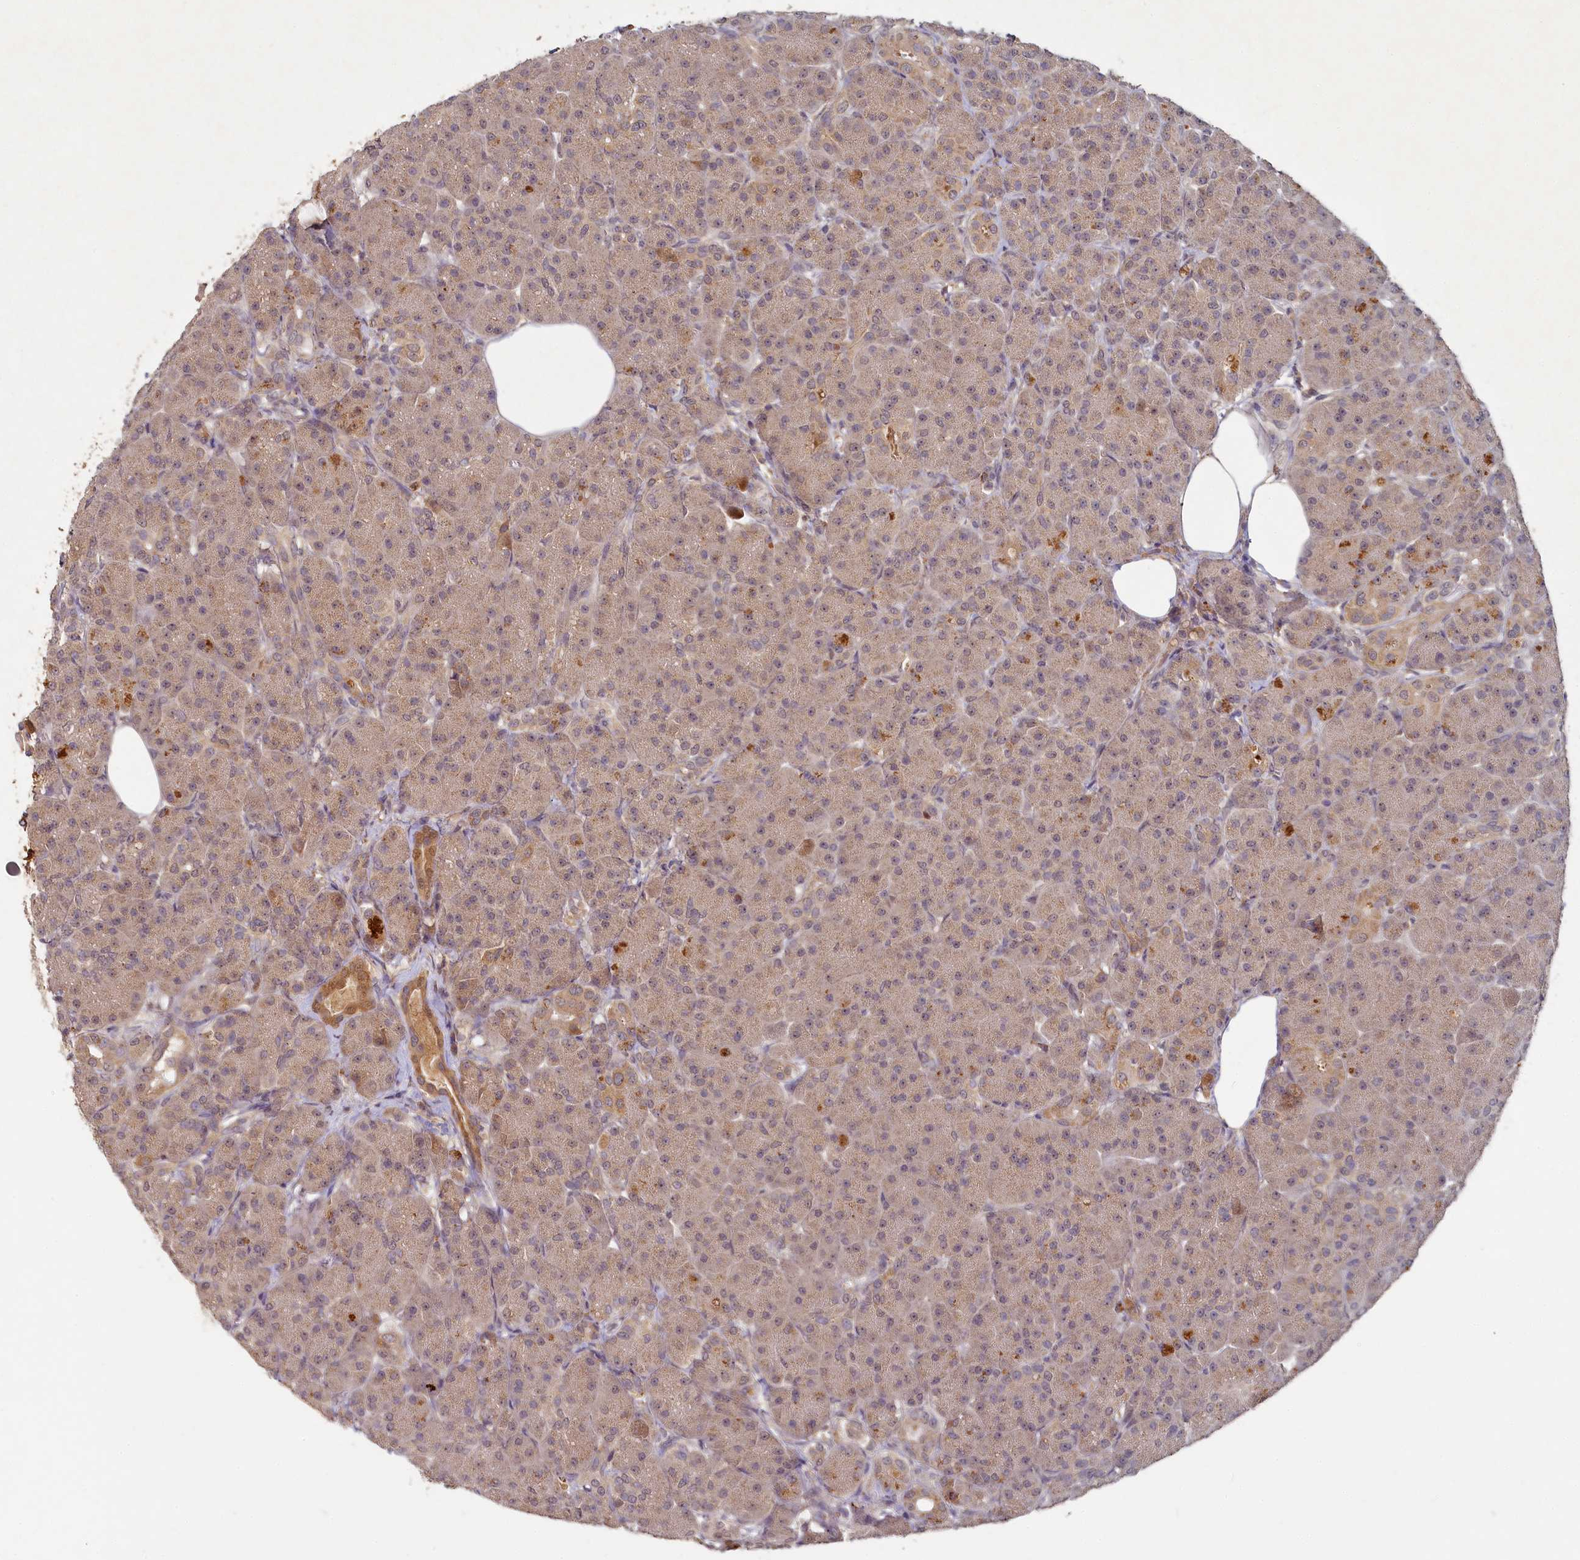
{"staining": {"intensity": "weak", "quantity": ">75%", "location": "cytoplasmic/membranous"}, "tissue": "pancreas", "cell_type": "Exocrine glandular cells", "image_type": "normal", "snomed": [{"axis": "morphology", "description": "Normal tissue, NOS"}, {"axis": "topography", "description": "Pancreas"}], "caption": "A photomicrograph of human pancreas stained for a protein reveals weak cytoplasmic/membranous brown staining in exocrine glandular cells.", "gene": "HERC3", "patient": {"sex": "male", "age": 63}}